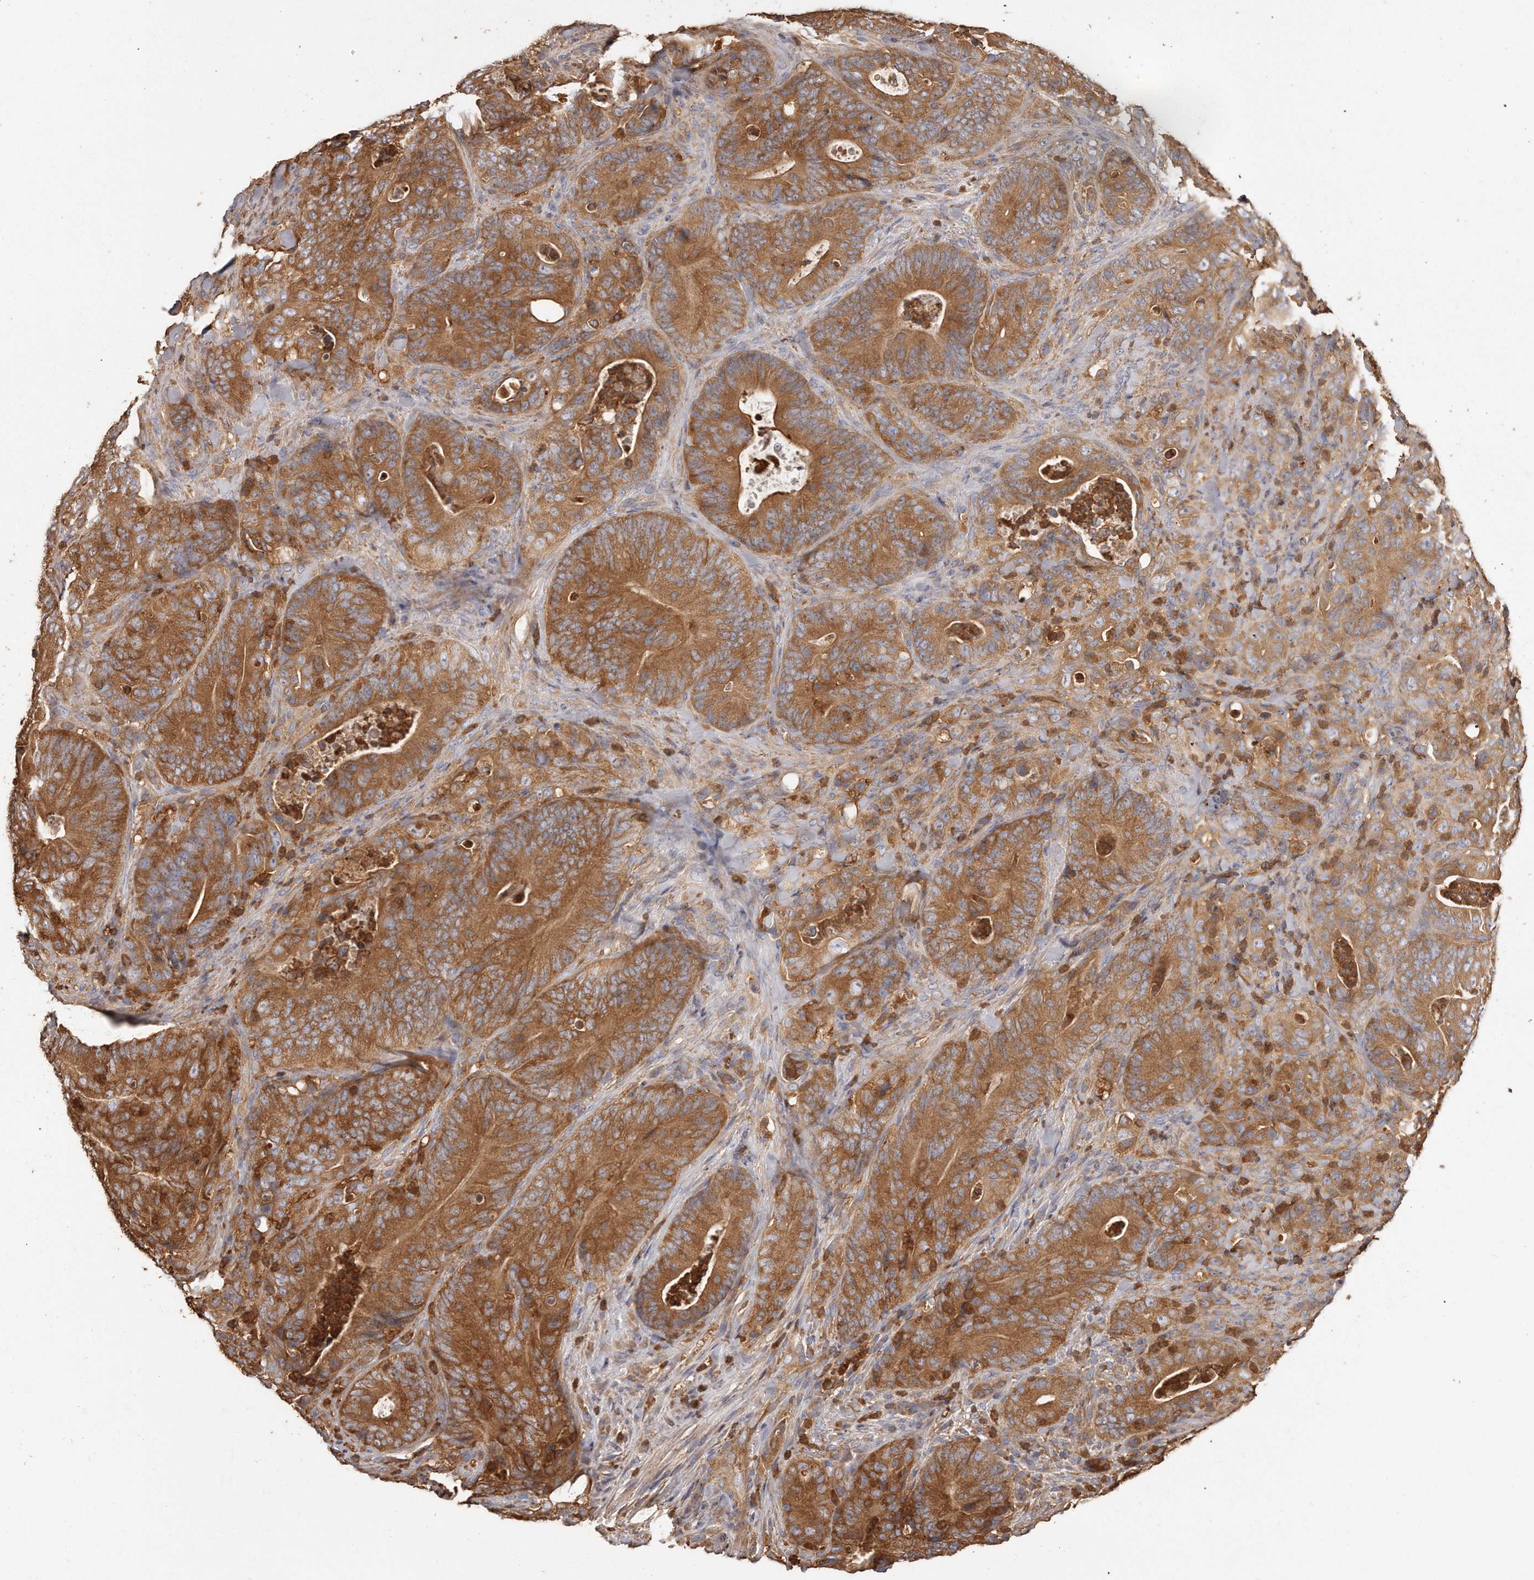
{"staining": {"intensity": "strong", "quantity": ">75%", "location": "cytoplasmic/membranous"}, "tissue": "colorectal cancer", "cell_type": "Tumor cells", "image_type": "cancer", "snomed": [{"axis": "morphology", "description": "Normal tissue, NOS"}, {"axis": "topography", "description": "Colon"}], "caption": "The immunohistochemical stain labels strong cytoplasmic/membranous expression in tumor cells of colorectal cancer tissue.", "gene": "CAP1", "patient": {"sex": "female", "age": 82}}